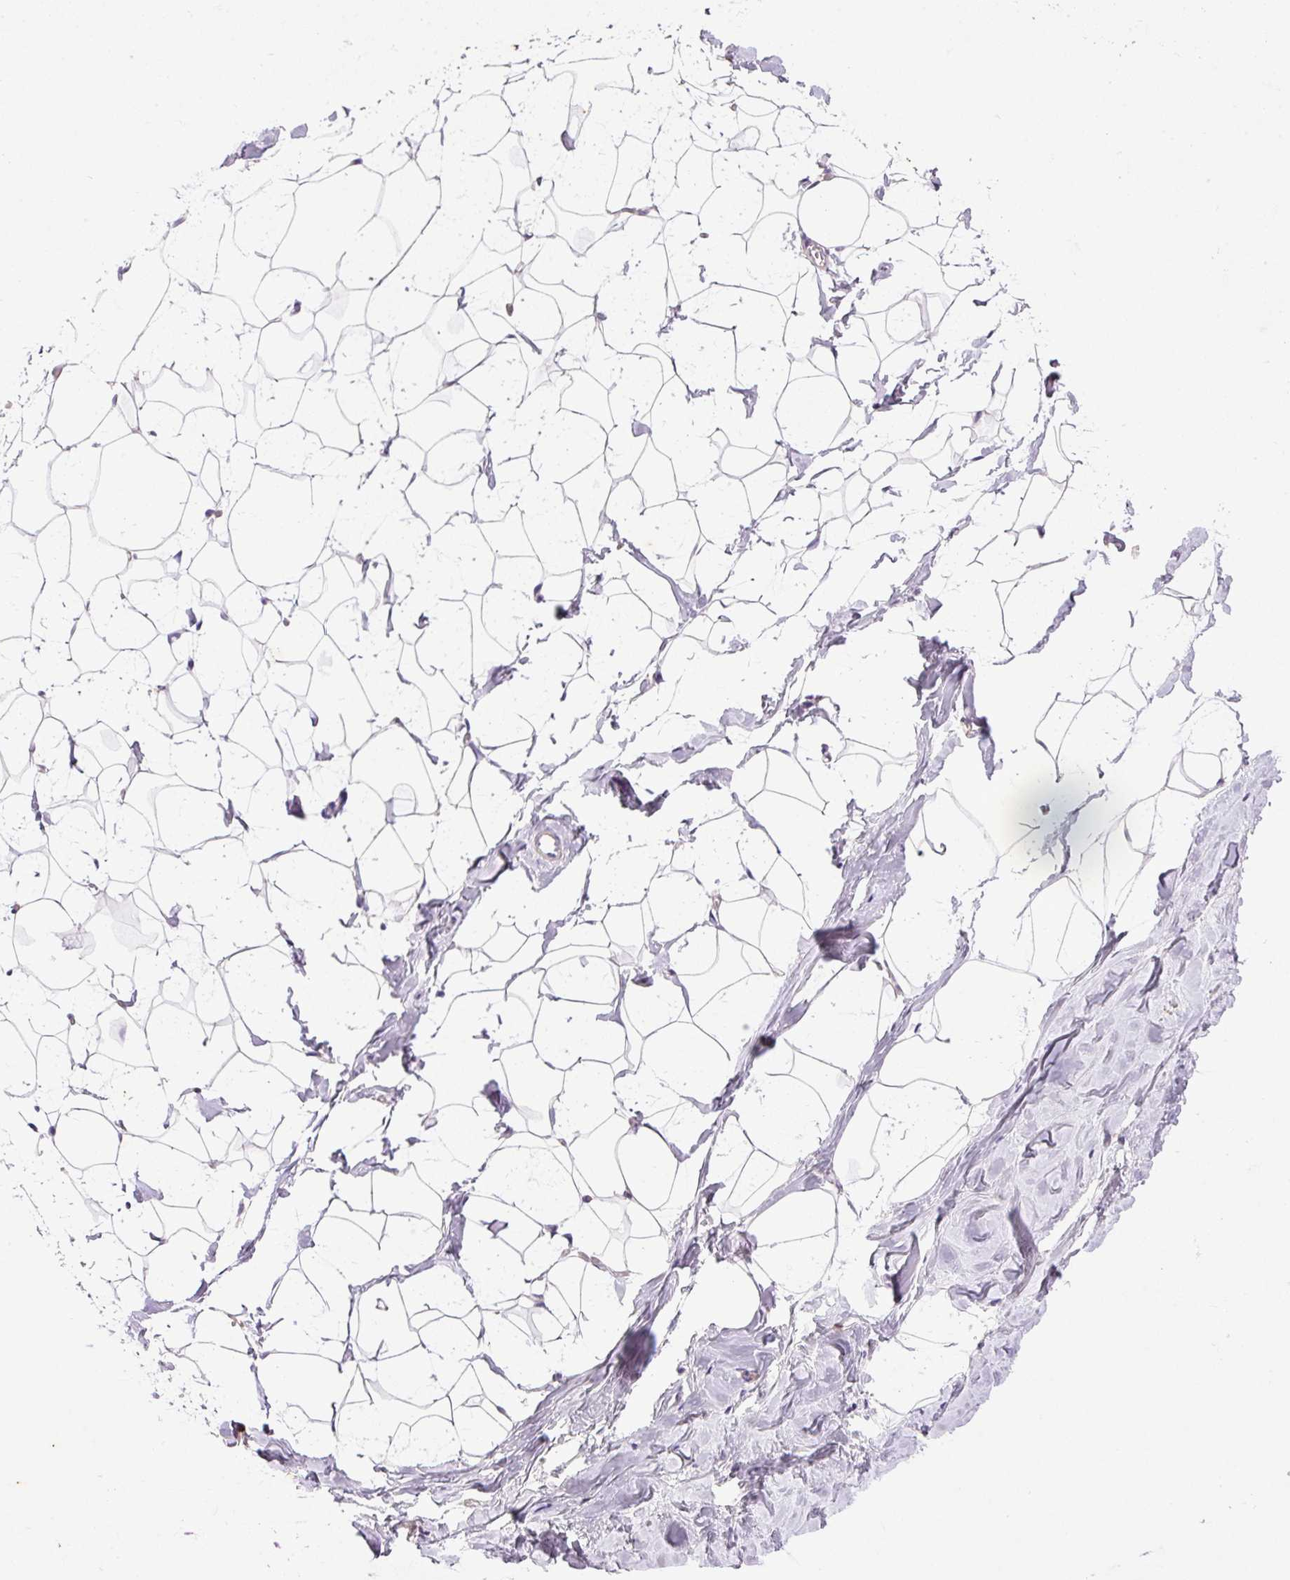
{"staining": {"intensity": "negative", "quantity": "none", "location": "none"}, "tissue": "breast", "cell_type": "Adipocytes", "image_type": "normal", "snomed": [{"axis": "morphology", "description": "Normal tissue, NOS"}, {"axis": "topography", "description": "Breast"}], "caption": "This histopathology image is of normal breast stained with immunohistochemistry (IHC) to label a protein in brown with the nuclei are counter-stained blue. There is no staining in adipocytes.", "gene": "IMMT", "patient": {"sex": "female", "age": 23}}